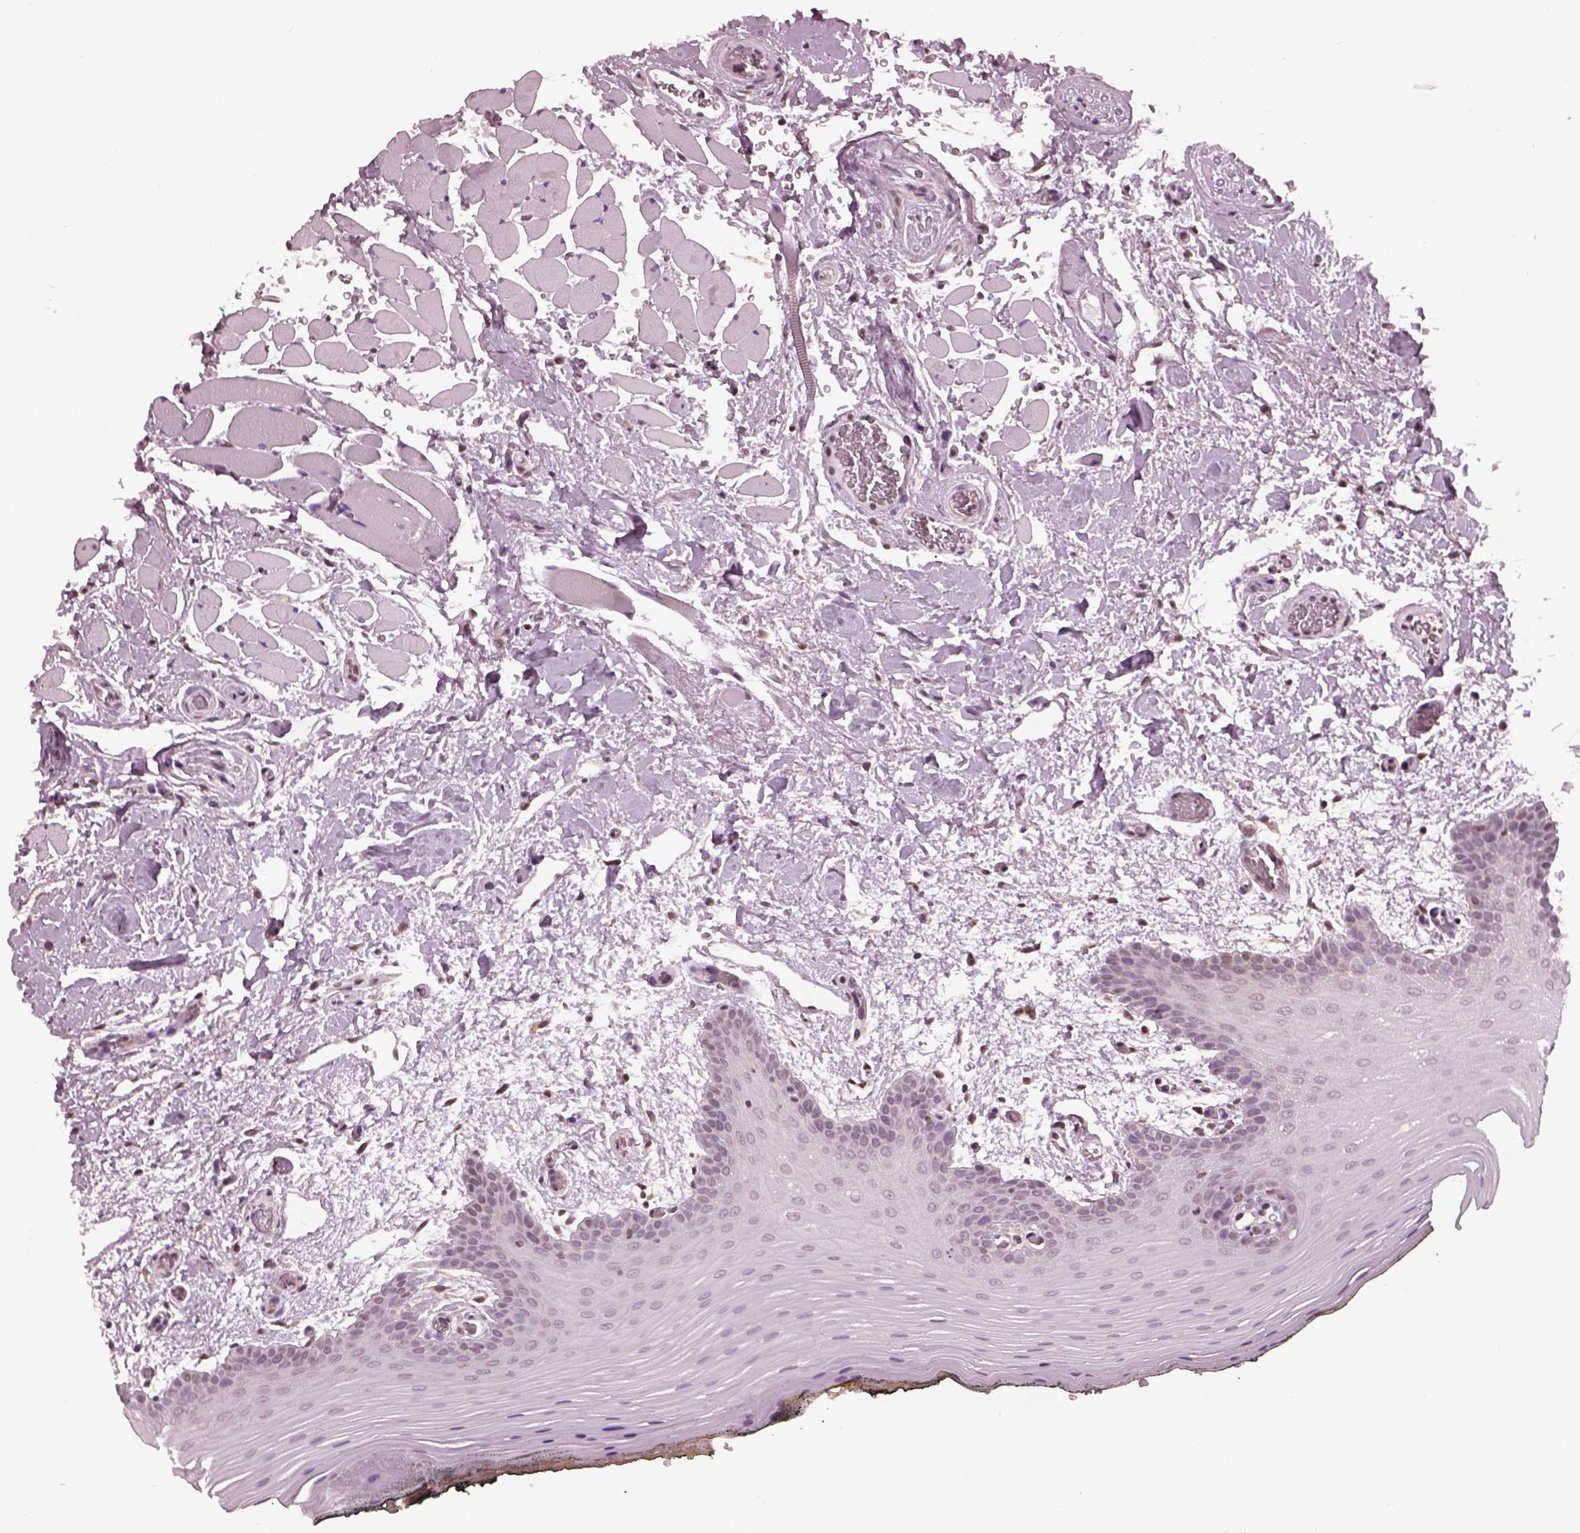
{"staining": {"intensity": "negative", "quantity": "none", "location": "none"}, "tissue": "oral mucosa", "cell_type": "Squamous epithelial cells", "image_type": "normal", "snomed": [{"axis": "morphology", "description": "Normal tissue, NOS"}, {"axis": "topography", "description": "Oral tissue"}, {"axis": "topography", "description": "Head-Neck"}], "caption": "The micrograph displays no staining of squamous epithelial cells in unremarkable oral mucosa.", "gene": "SRI", "patient": {"sex": "male", "age": 65}}